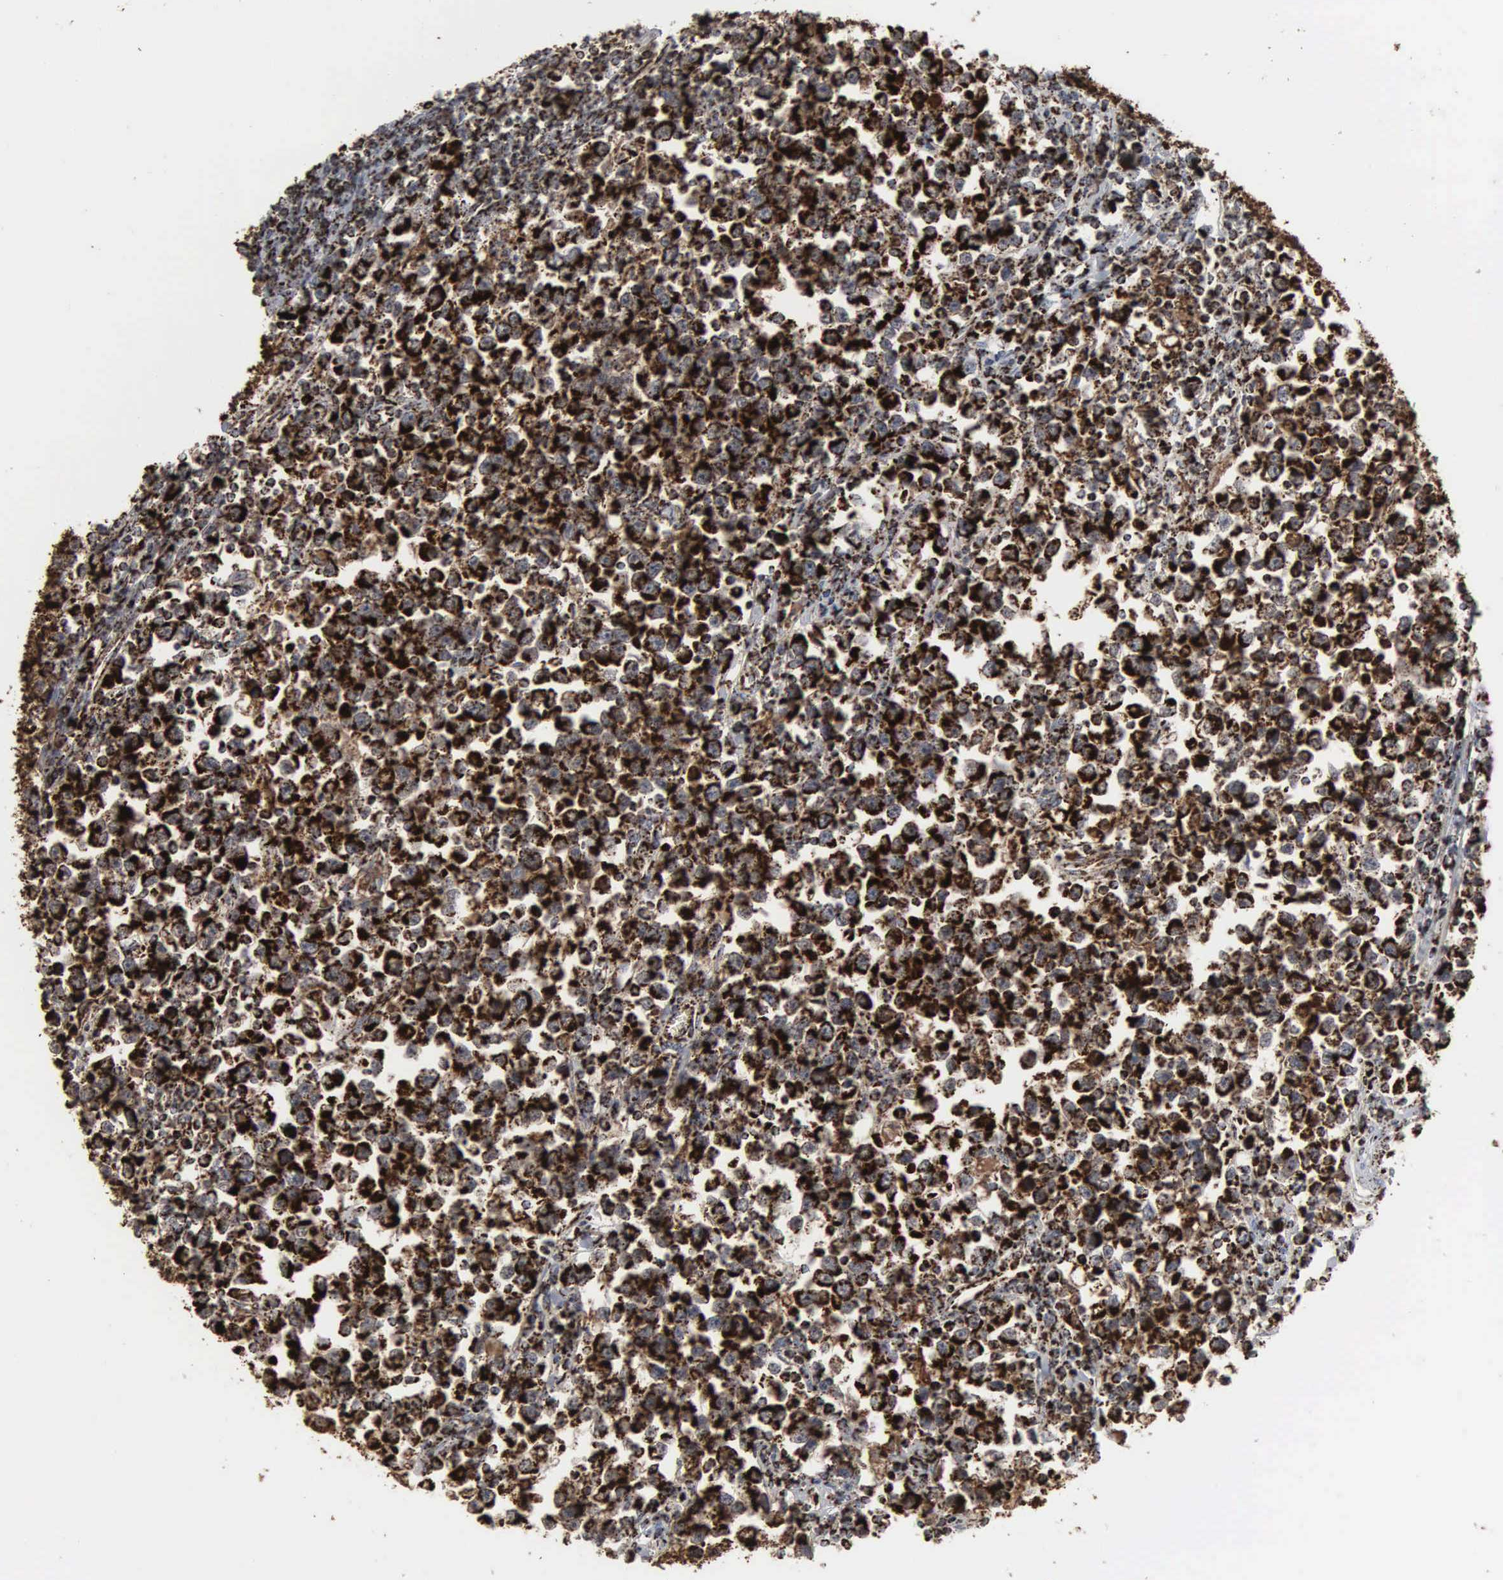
{"staining": {"intensity": "strong", "quantity": ">75%", "location": "cytoplasmic/membranous"}, "tissue": "testis cancer", "cell_type": "Tumor cells", "image_type": "cancer", "snomed": [{"axis": "morphology", "description": "Seminoma, NOS"}, {"axis": "topography", "description": "Testis"}], "caption": "This is an image of immunohistochemistry (IHC) staining of testis cancer (seminoma), which shows strong staining in the cytoplasmic/membranous of tumor cells.", "gene": "HSPA9", "patient": {"sex": "male", "age": 43}}